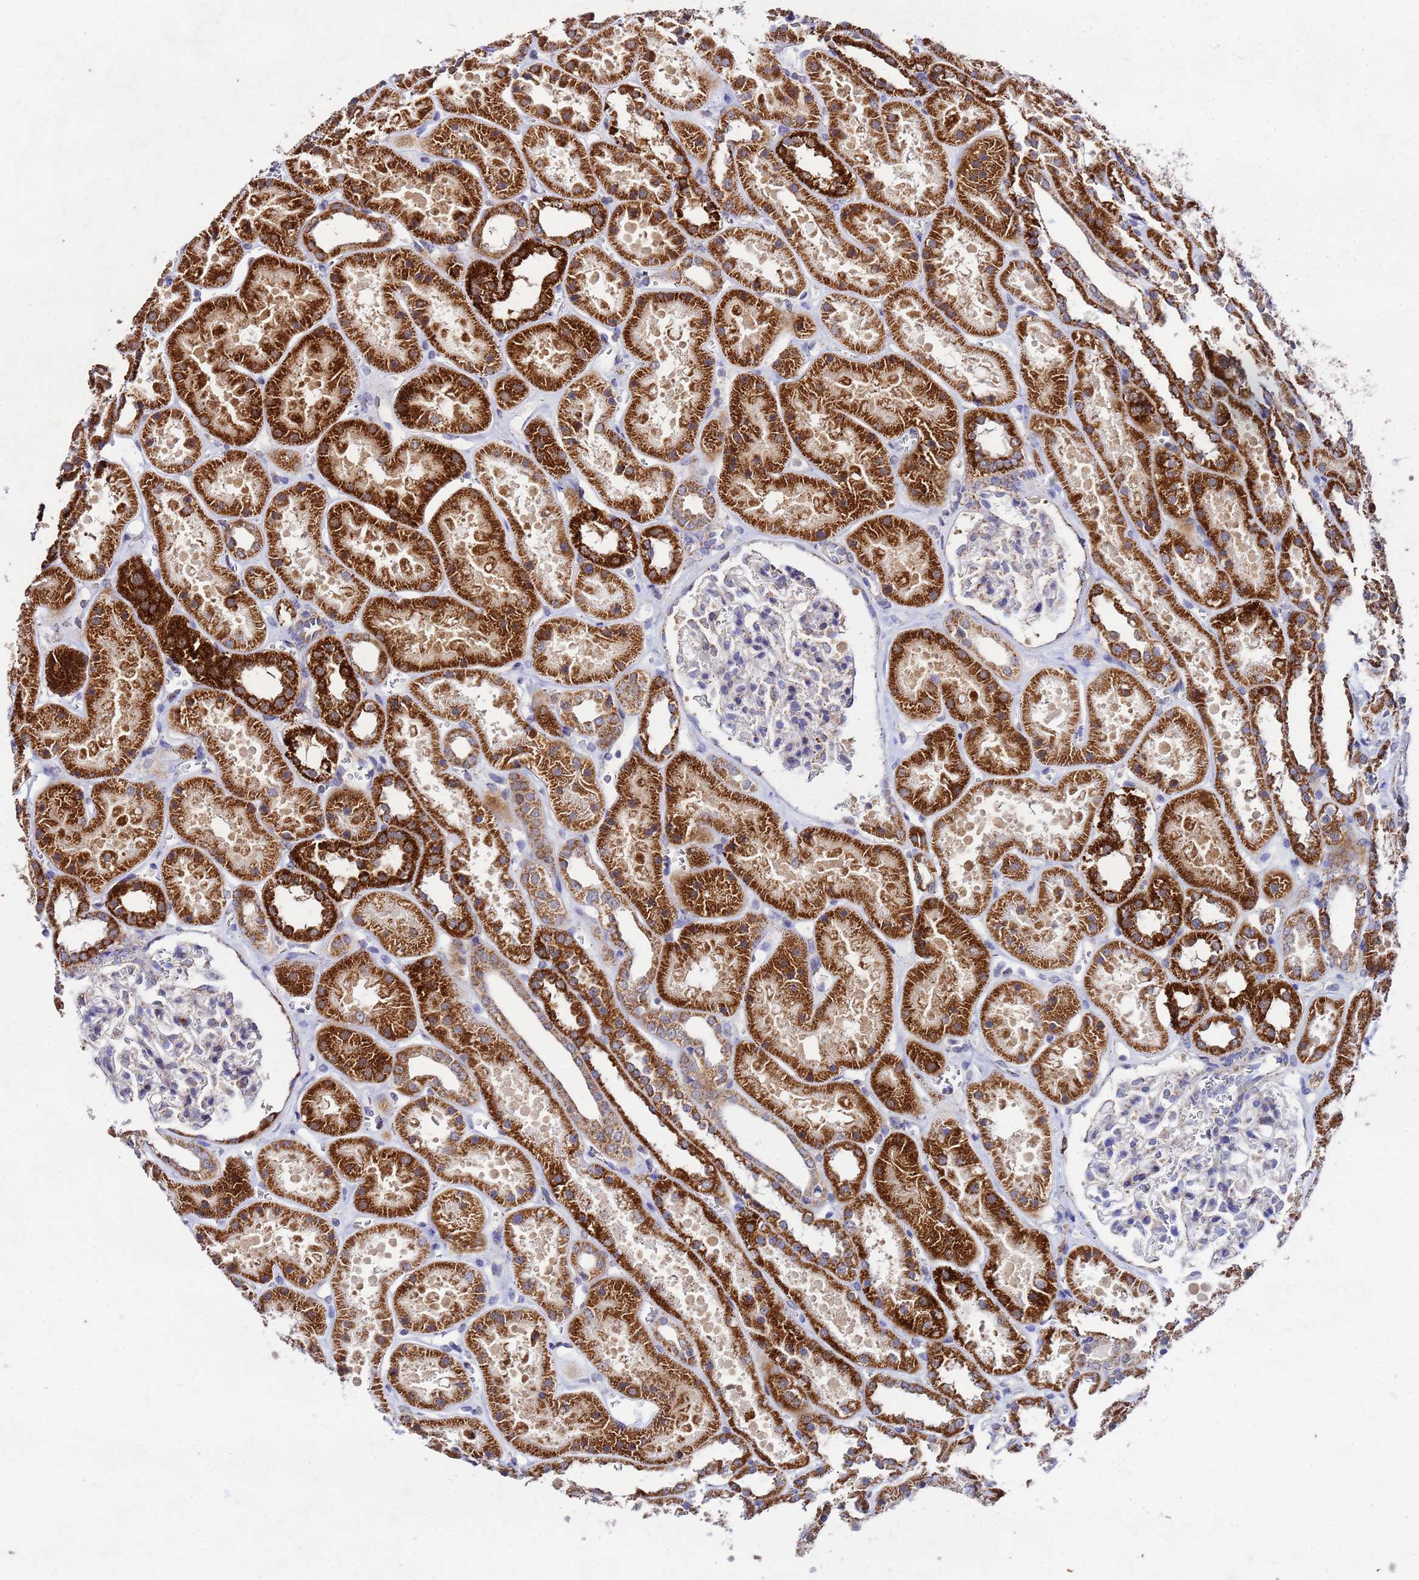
{"staining": {"intensity": "moderate", "quantity": "<25%", "location": "cytoplasmic/membranous"}, "tissue": "kidney", "cell_type": "Cells in glomeruli", "image_type": "normal", "snomed": [{"axis": "morphology", "description": "Normal tissue, NOS"}, {"axis": "topography", "description": "Kidney"}], "caption": "Kidney was stained to show a protein in brown. There is low levels of moderate cytoplasmic/membranous expression in approximately <25% of cells in glomeruli. The protein is stained brown, and the nuclei are stained in blue (DAB (3,3'-diaminobenzidine) IHC with brightfield microscopy, high magnification).", "gene": "FAHD2A", "patient": {"sex": "female", "age": 41}}